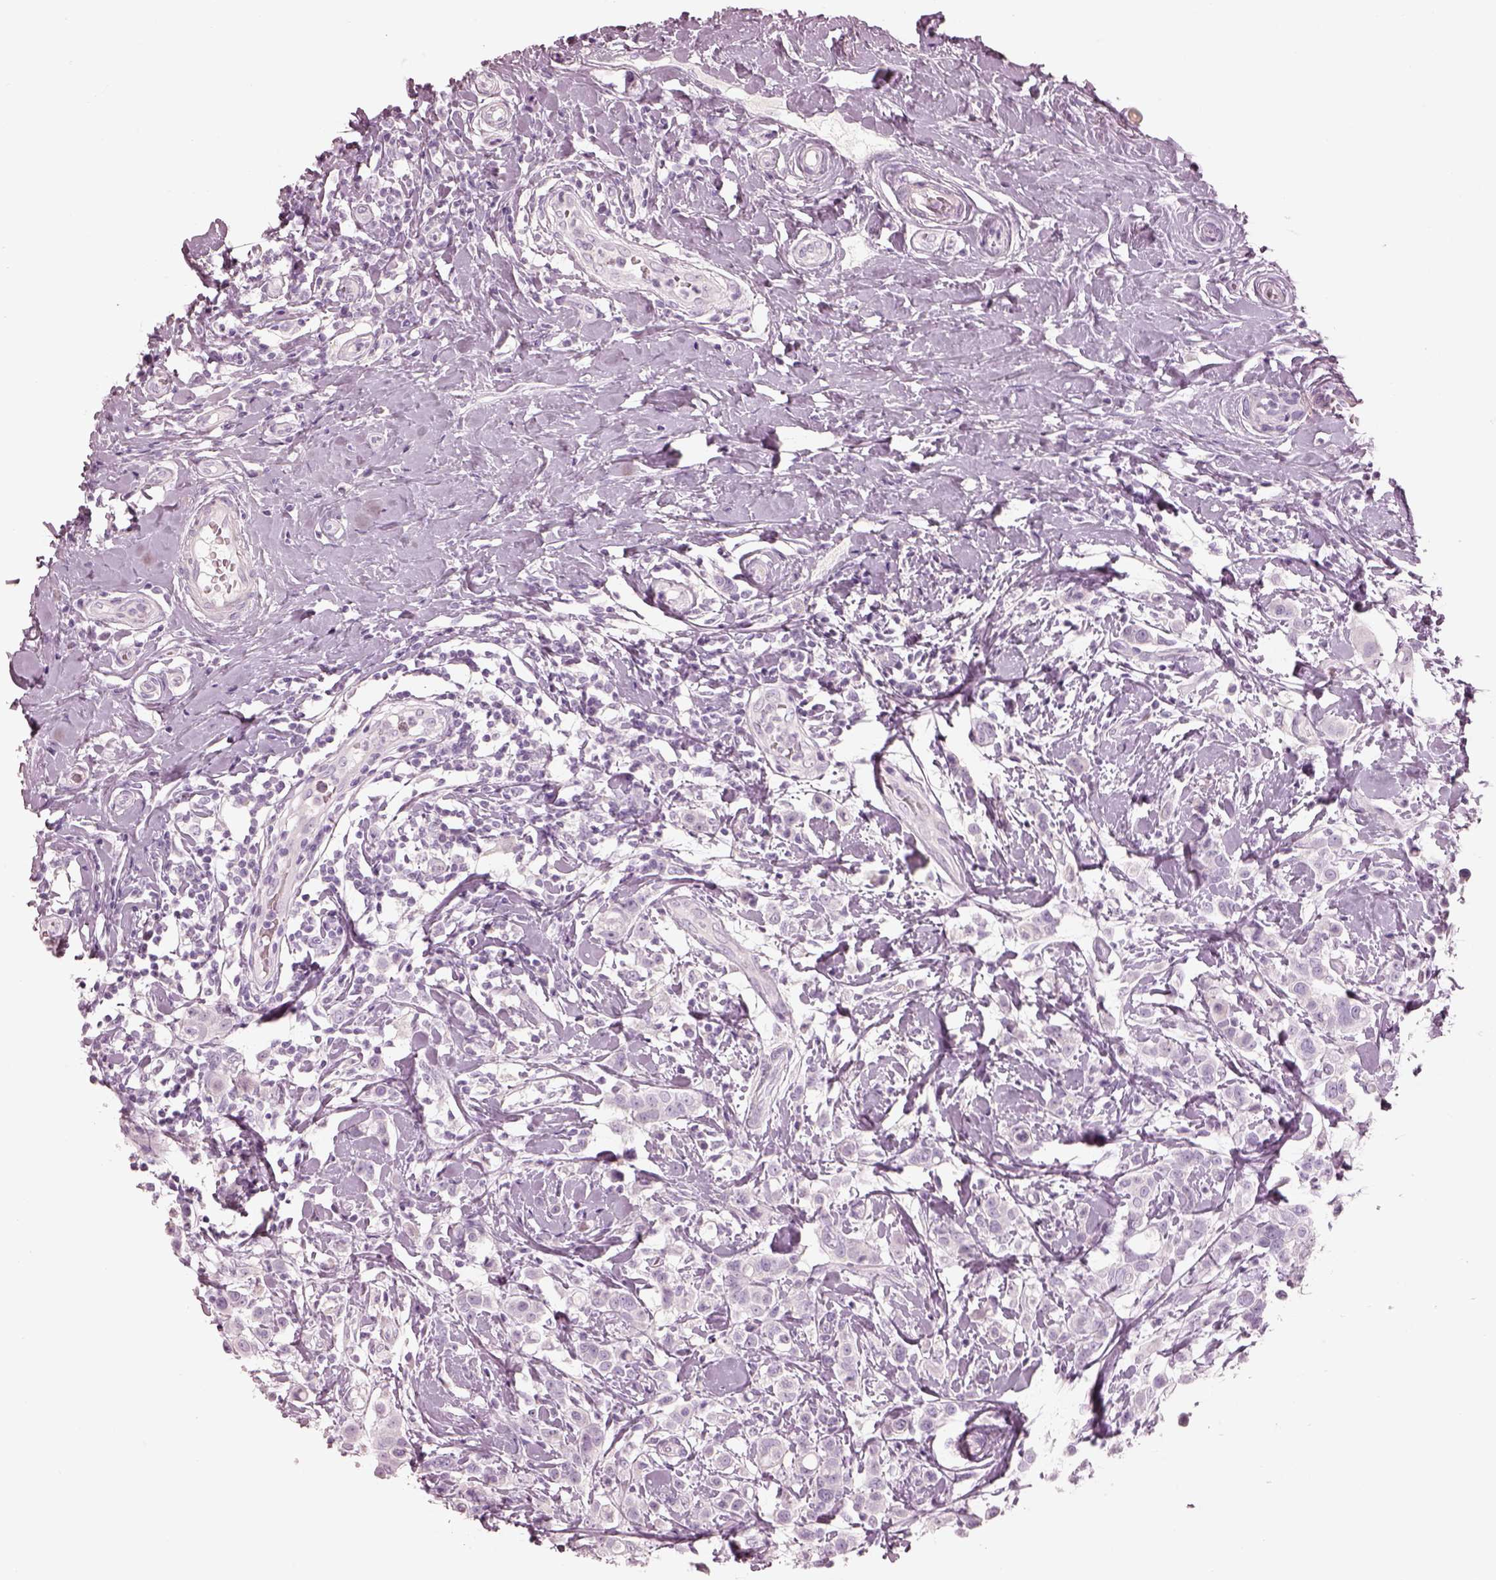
{"staining": {"intensity": "negative", "quantity": "none", "location": "none"}, "tissue": "breast cancer", "cell_type": "Tumor cells", "image_type": "cancer", "snomed": [{"axis": "morphology", "description": "Duct carcinoma"}, {"axis": "topography", "description": "Breast"}], "caption": "Immunohistochemistry of human breast cancer (invasive ductal carcinoma) exhibits no positivity in tumor cells.", "gene": "RSPH9", "patient": {"sex": "female", "age": 27}}